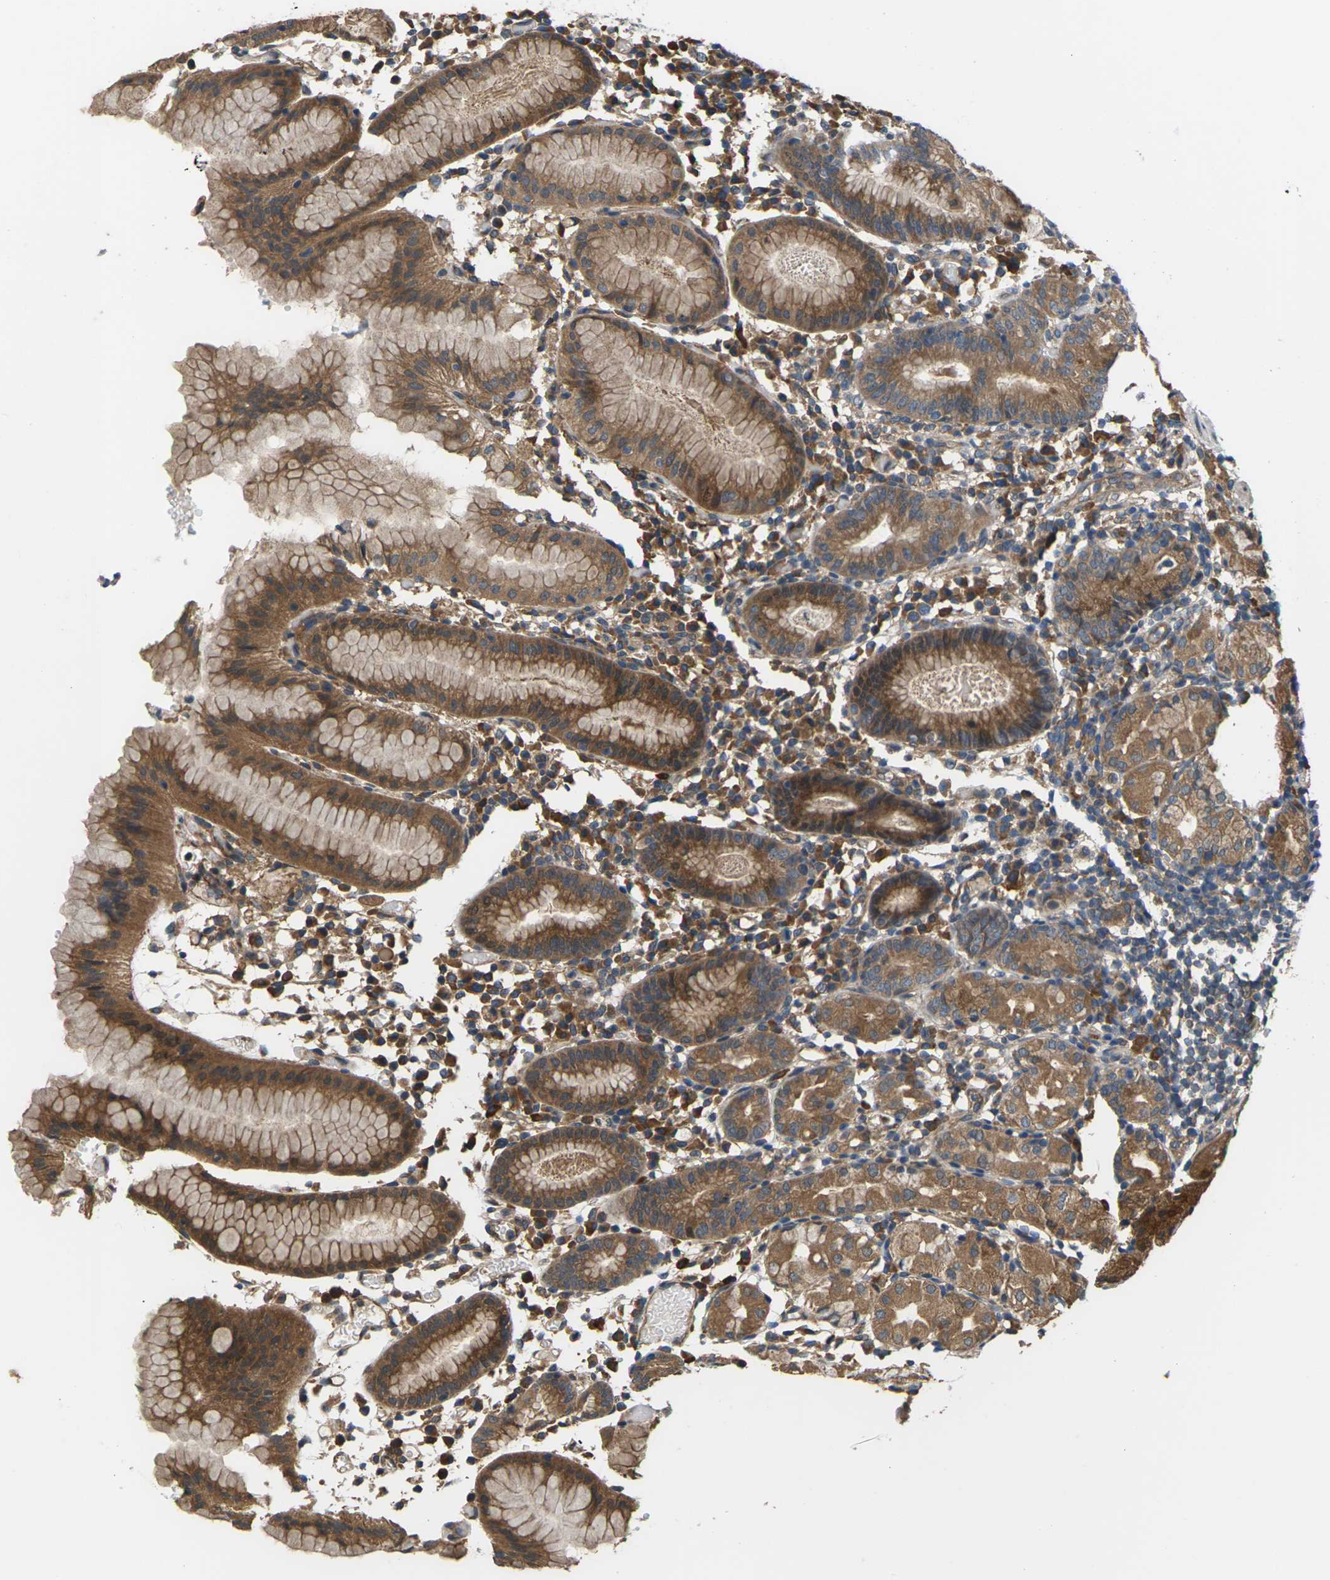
{"staining": {"intensity": "moderate", "quantity": ">75%", "location": "cytoplasmic/membranous"}, "tissue": "stomach", "cell_type": "Glandular cells", "image_type": "normal", "snomed": [{"axis": "morphology", "description": "Normal tissue, NOS"}, {"axis": "topography", "description": "Stomach"}, {"axis": "topography", "description": "Stomach, lower"}], "caption": "Normal stomach demonstrates moderate cytoplasmic/membranous expression in about >75% of glandular cells.", "gene": "NRAS", "patient": {"sex": "female", "age": 75}}